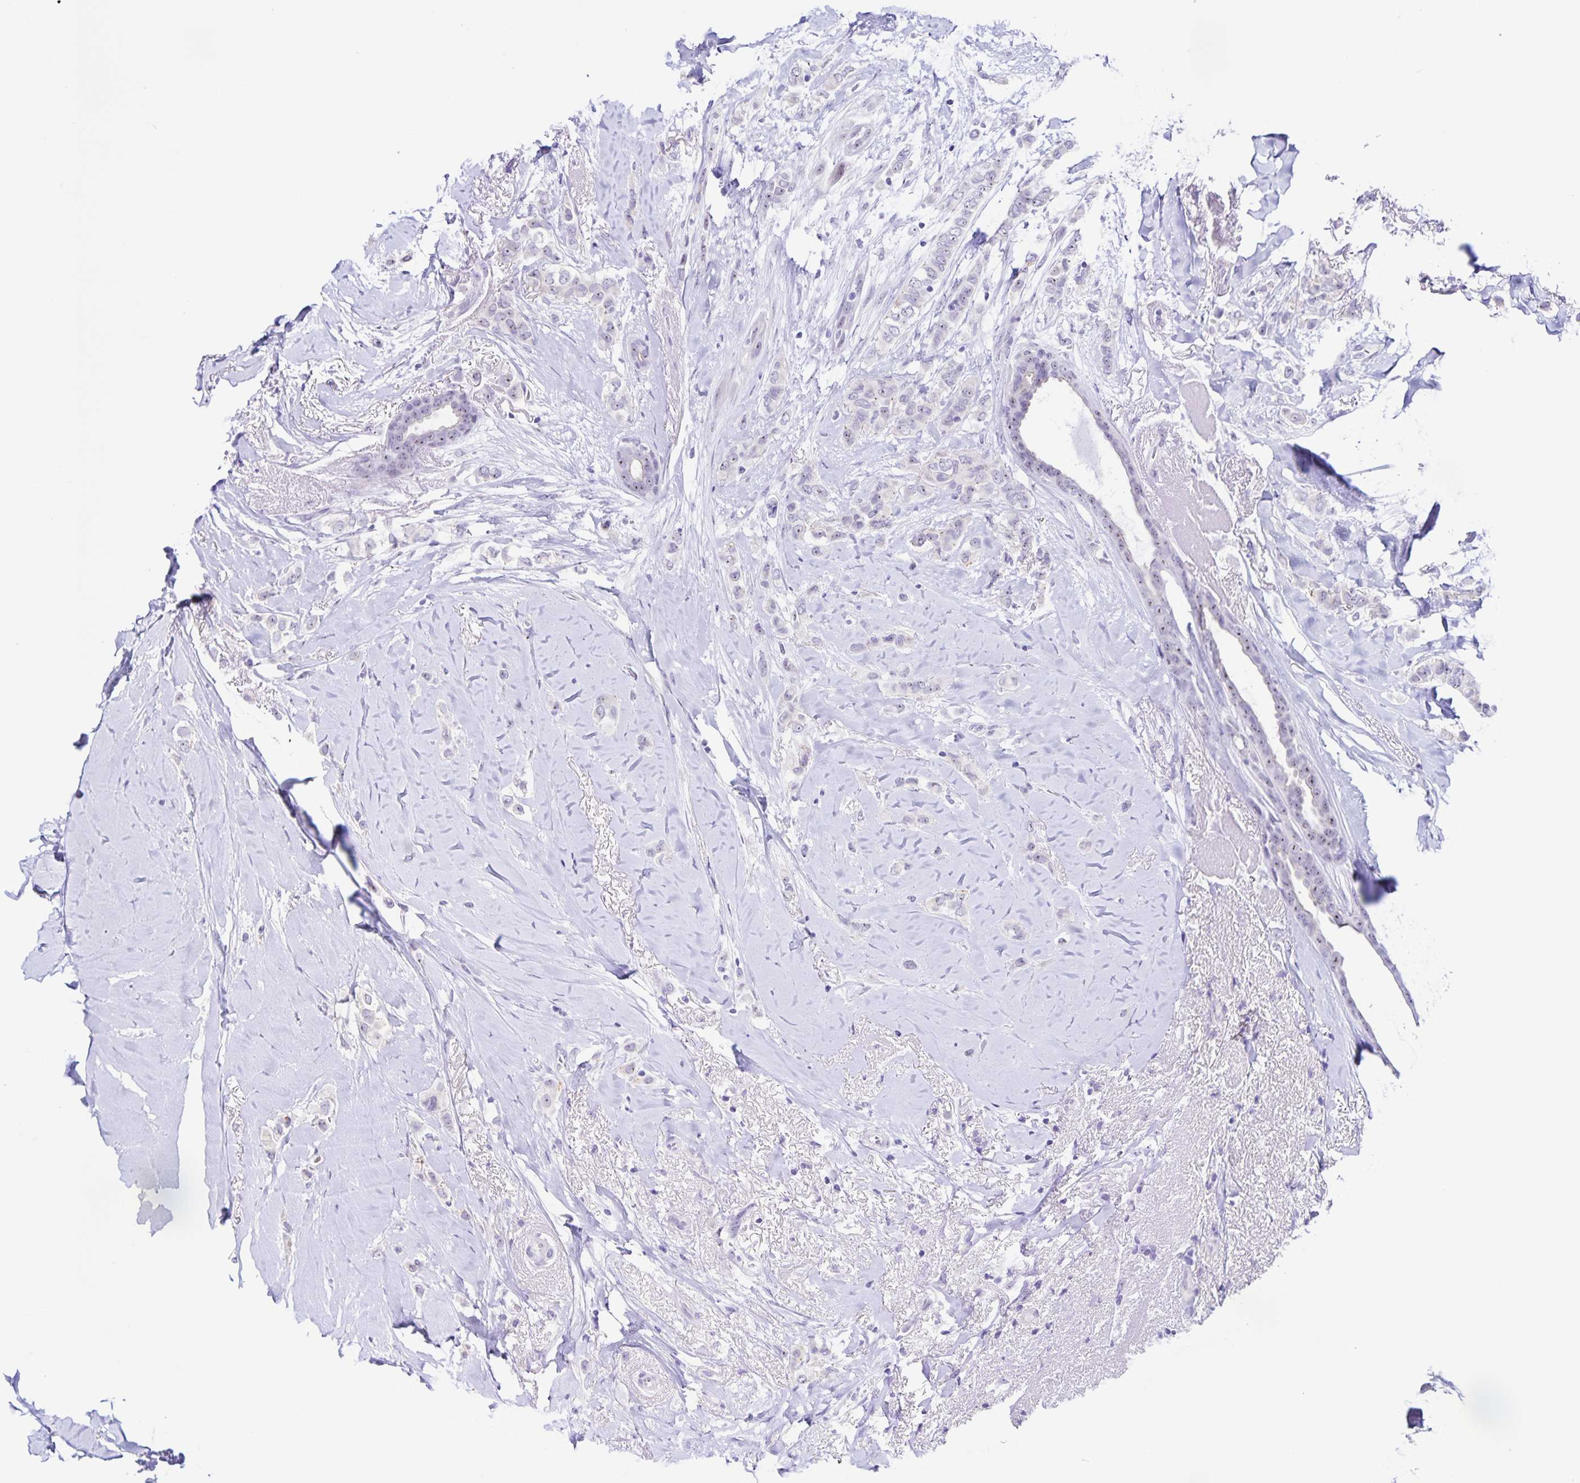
{"staining": {"intensity": "negative", "quantity": "none", "location": "none"}, "tissue": "breast cancer", "cell_type": "Tumor cells", "image_type": "cancer", "snomed": [{"axis": "morphology", "description": "Lobular carcinoma"}, {"axis": "topography", "description": "Breast"}], "caption": "Breast lobular carcinoma was stained to show a protein in brown. There is no significant positivity in tumor cells. (DAB IHC with hematoxylin counter stain).", "gene": "FAM170A", "patient": {"sex": "female", "age": 66}}